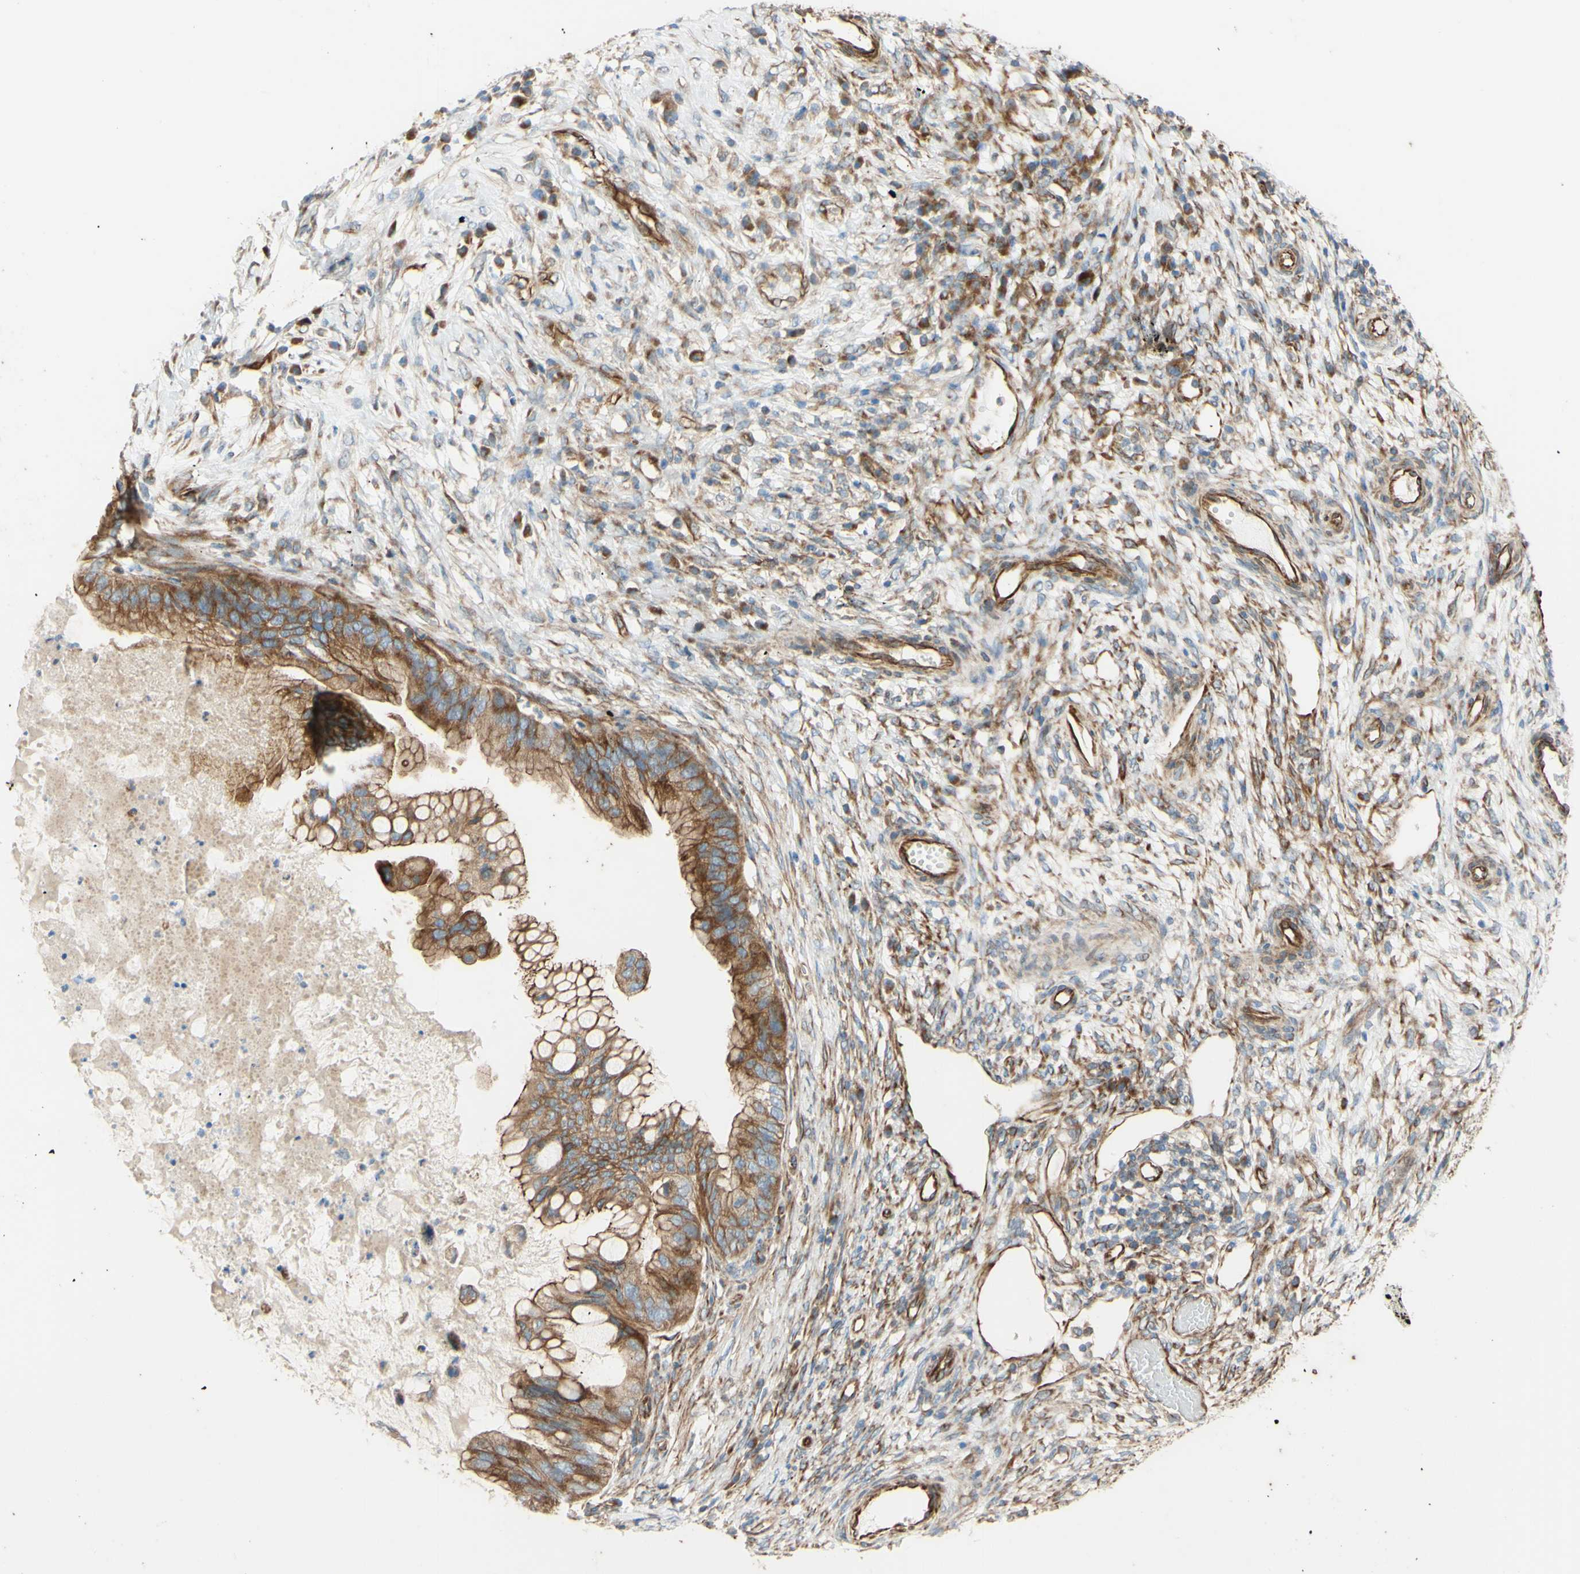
{"staining": {"intensity": "moderate", "quantity": ">75%", "location": "cytoplasmic/membranous"}, "tissue": "ovarian cancer", "cell_type": "Tumor cells", "image_type": "cancer", "snomed": [{"axis": "morphology", "description": "Cystadenocarcinoma, mucinous, NOS"}, {"axis": "topography", "description": "Ovary"}], "caption": "Brown immunohistochemical staining in human ovarian cancer reveals moderate cytoplasmic/membranous staining in approximately >75% of tumor cells.", "gene": "C1orf43", "patient": {"sex": "female", "age": 80}}